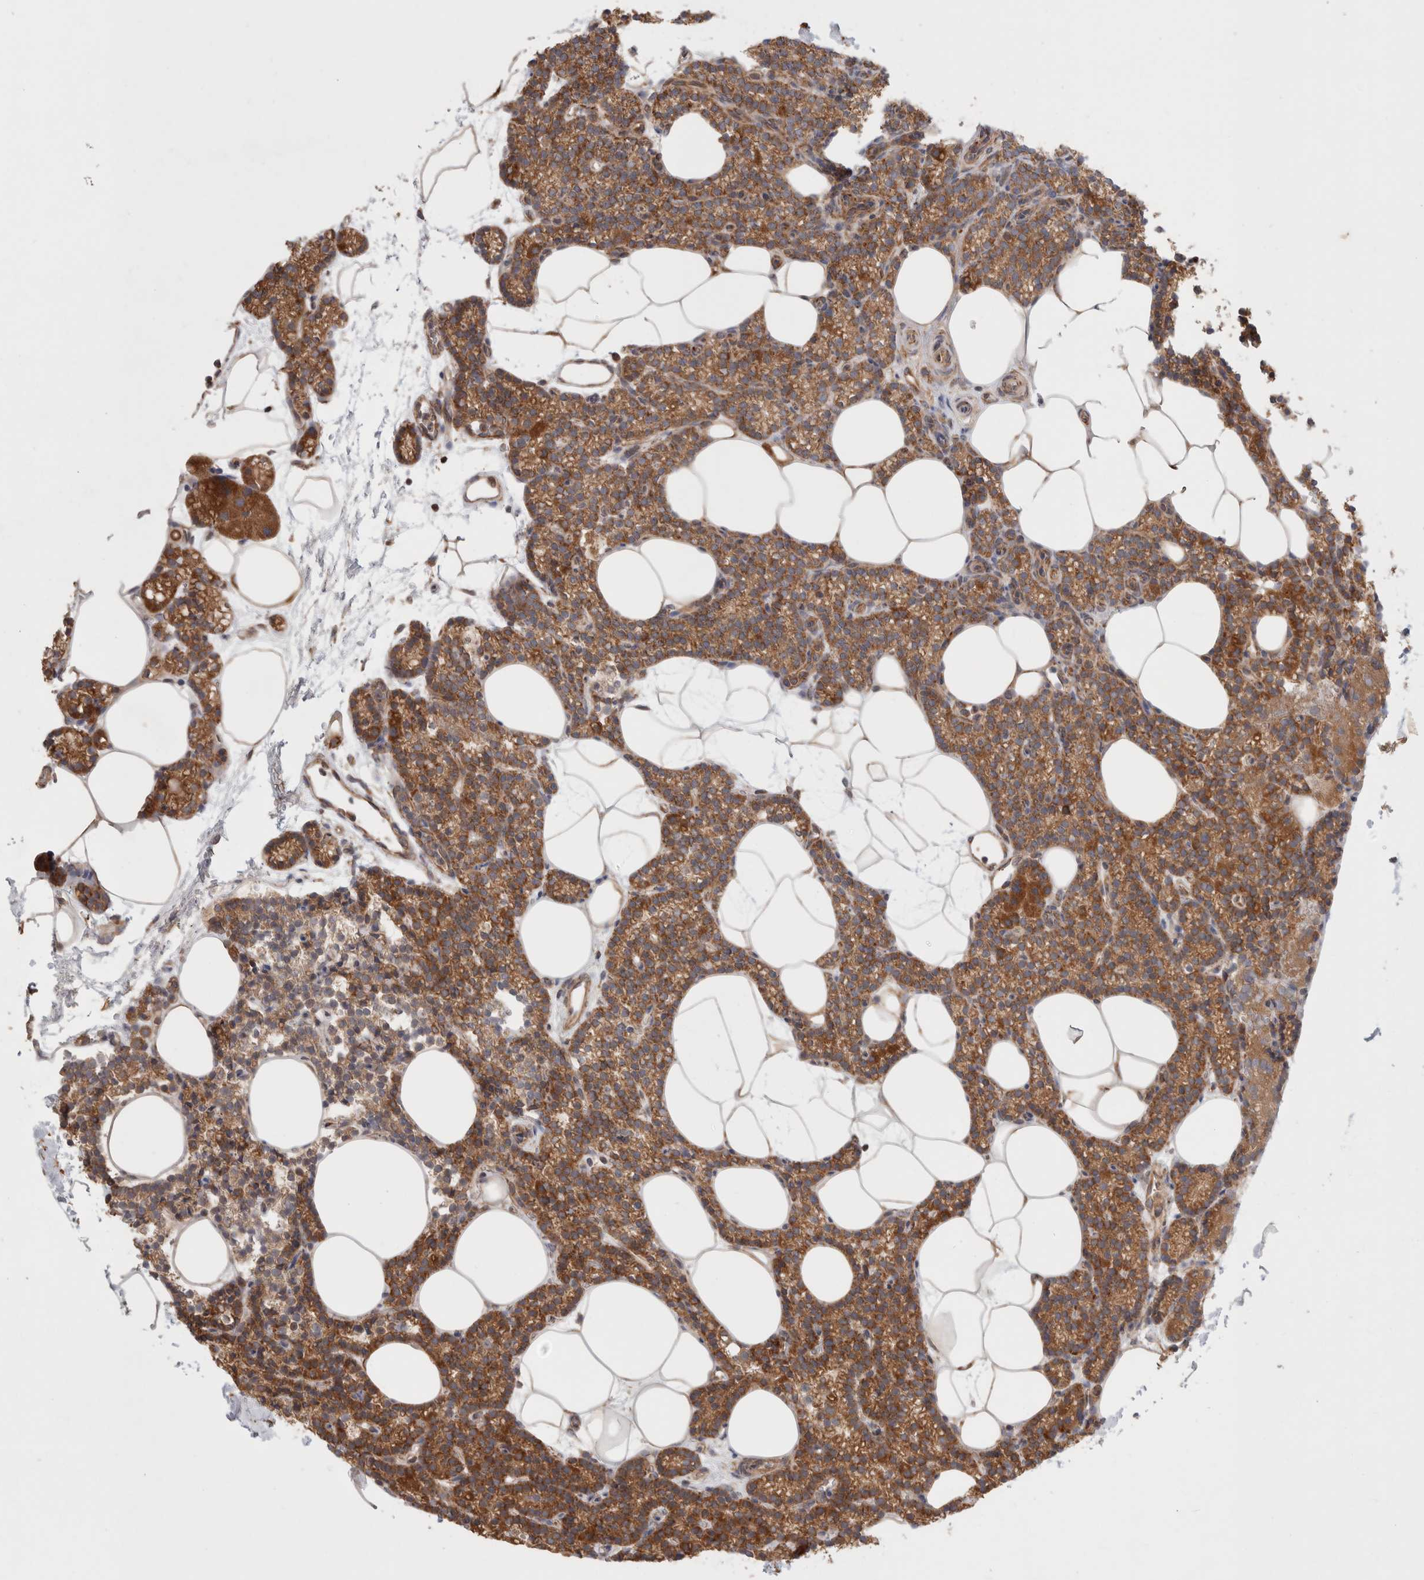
{"staining": {"intensity": "moderate", "quantity": ">75%", "location": "cytoplasmic/membranous"}, "tissue": "parathyroid gland", "cell_type": "Glandular cells", "image_type": "normal", "snomed": [{"axis": "morphology", "description": "Normal tissue, NOS"}, {"axis": "topography", "description": "Parathyroid gland"}], "caption": "Parathyroid gland stained for a protein exhibits moderate cytoplasmic/membranous positivity in glandular cells. The protein of interest is stained brown, and the nuclei are stained in blue (DAB IHC with brightfield microscopy, high magnification).", "gene": "HROB", "patient": {"sex": "male", "age": 58}}